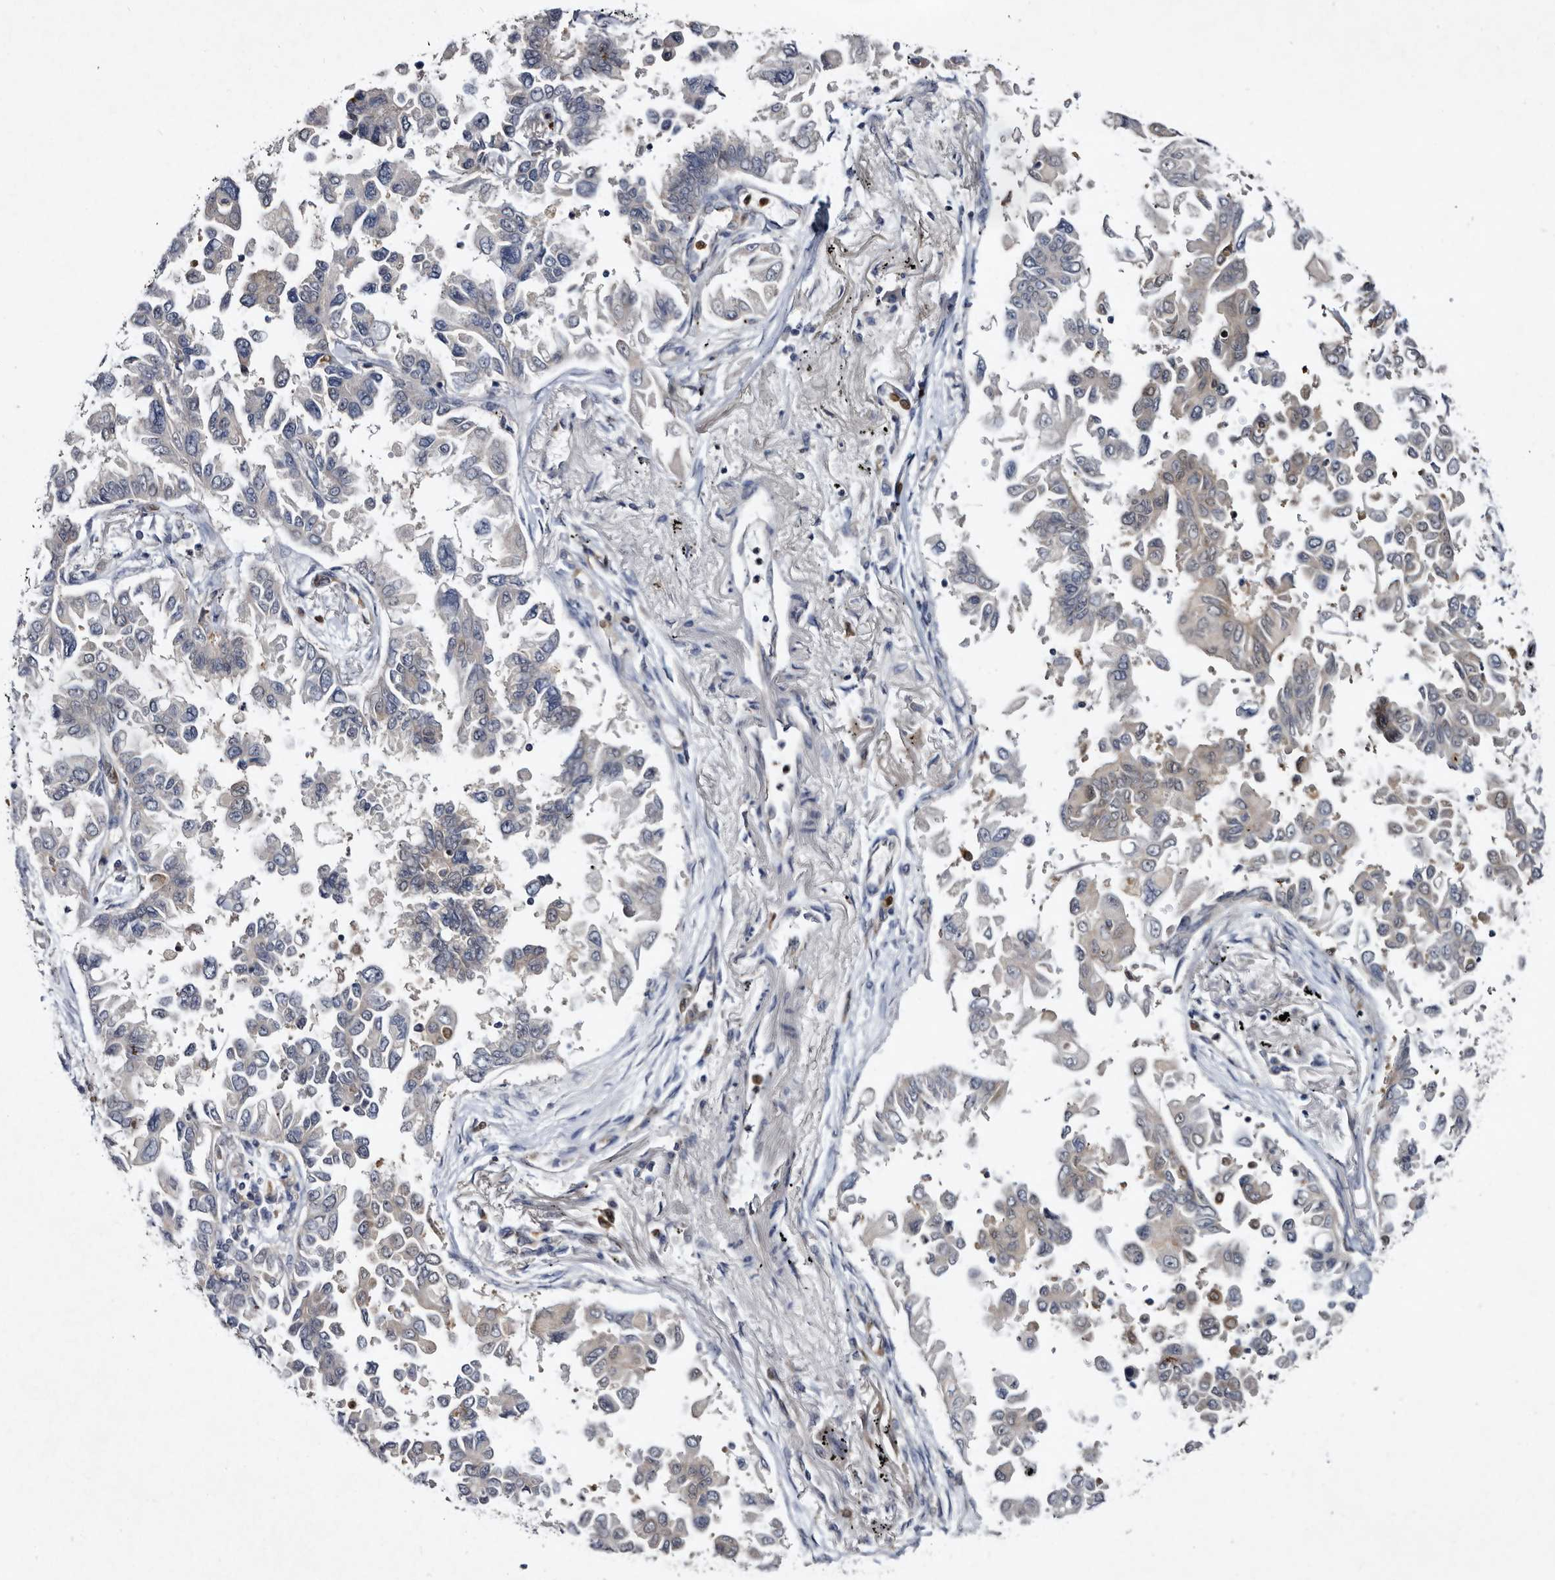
{"staining": {"intensity": "negative", "quantity": "none", "location": "none"}, "tissue": "lung cancer", "cell_type": "Tumor cells", "image_type": "cancer", "snomed": [{"axis": "morphology", "description": "Adenocarcinoma, NOS"}, {"axis": "topography", "description": "Lung"}], "caption": "A micrograph of human adenocarcinoma (lung) is negative for staining in tumor cells.", "gene": "SERPINB8", "patient": {"sex": "female", "age": 67}}